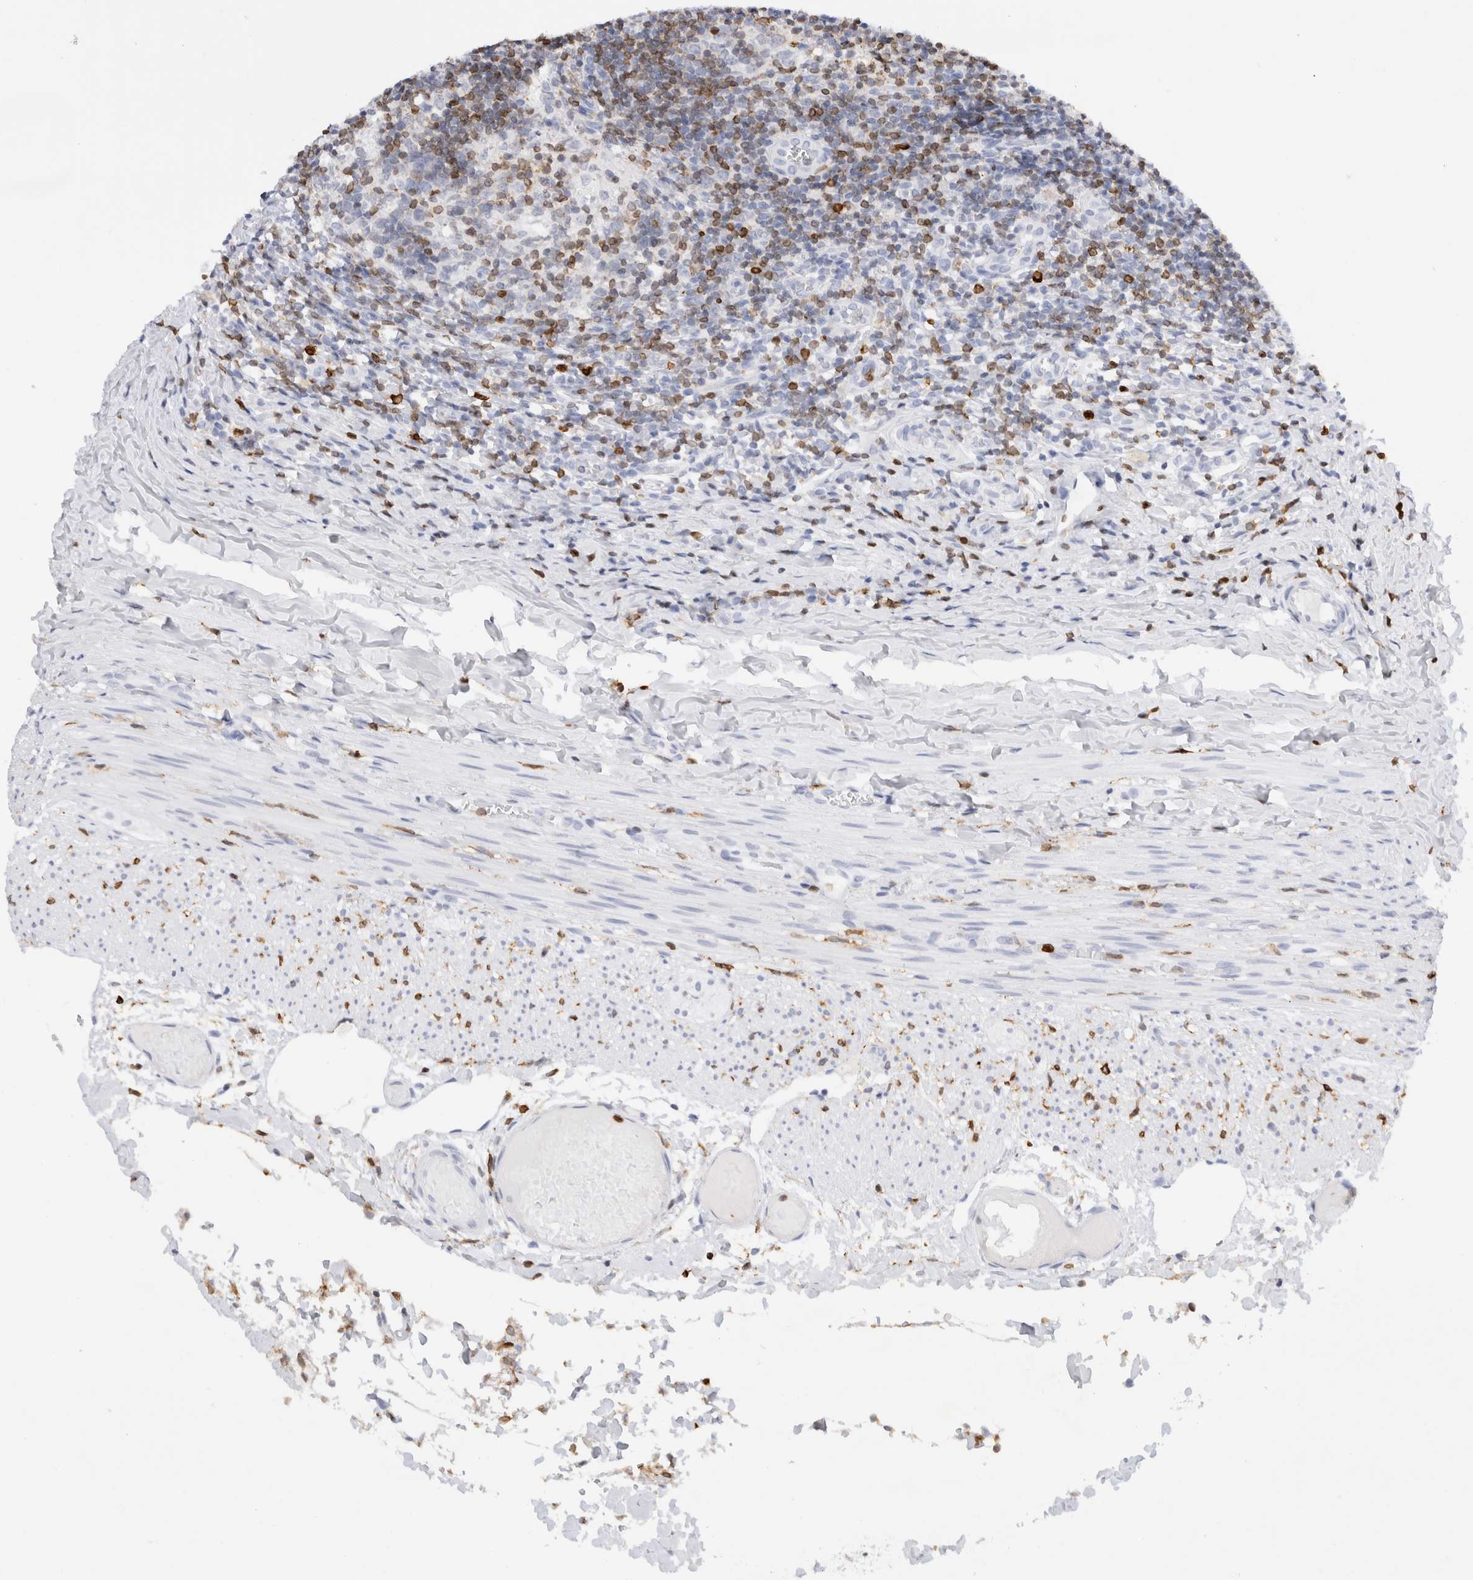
{"staining": {"intensity": "negative", "quantity": "none", "location": "none"}, "tissue": "appendix", "cell_type": "Glandular cells", "image_type": "normal", "snomed": [{"axis": "morphology", "description": "Normal tissue, NOS"}, {"axis": "topography", "description": "Appendix"}], "caption": "This photomicrograph is of normal appendix stained with immunohistochemistry (IHC) to label a protein in brown with the nuclei are counter-stained blue. There is no positivity in glandular cells.", "gene": "ALOX5AP", "patient": {"sex": "male", "age": 8}}